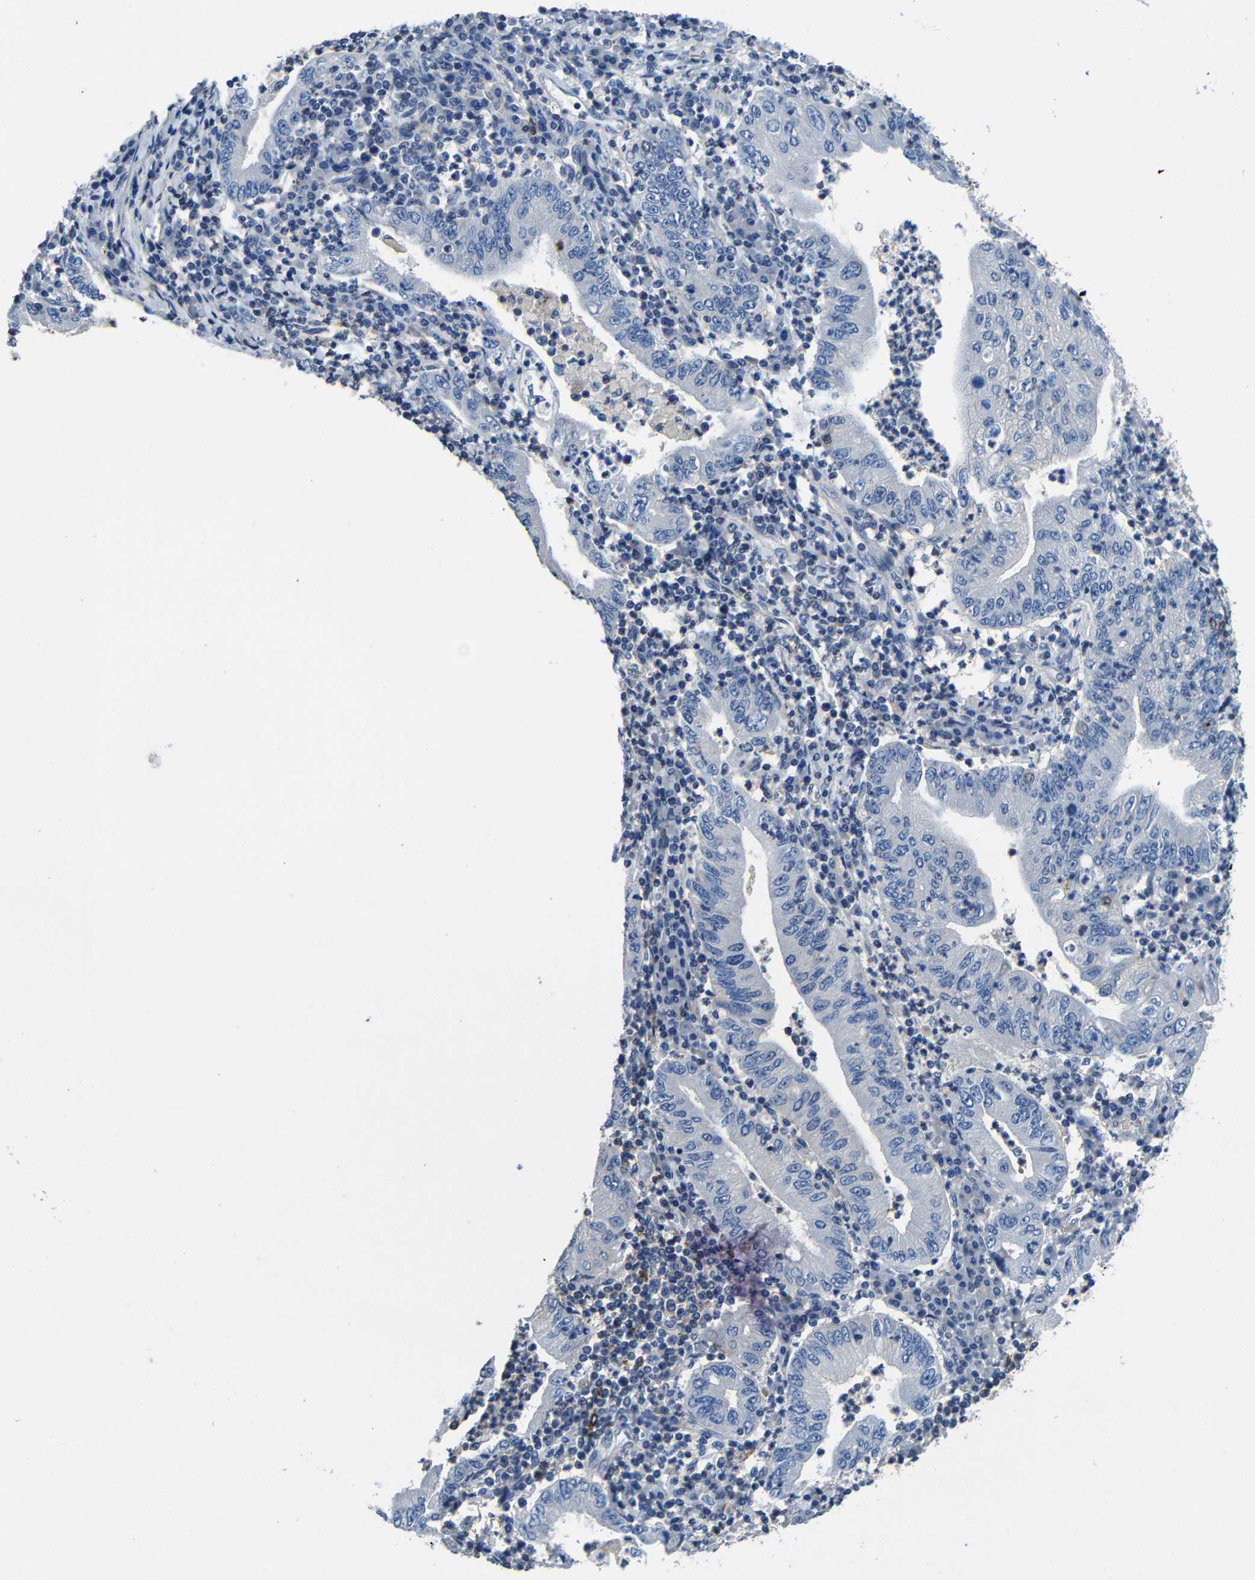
{"staining": {"intensity": "negative", "quantity": "none", "location": "none"}, "tissue": "stomach cancer", "cell_type": "Tumor cells", "image_type": "cancer", "snomed": [{"axis": "morphology", "description": "Normal tissue, NOS"}, {"axis": "morphology", "description": "Adenocarcinoma, NOS"}, {"axis": "topography", "description": "Esophagus"}, {"axis": "topography", "description": "Stomach, upper"}, {"axis": "topography", "description": "Peripheral nerve tissue"}], "caption": "The micrograph shows no significant expression in tumor cells of stomach cancer (adenocarcinoma).", "gene": "GDI1", "patient": {"sex": "male", "age": 62}}